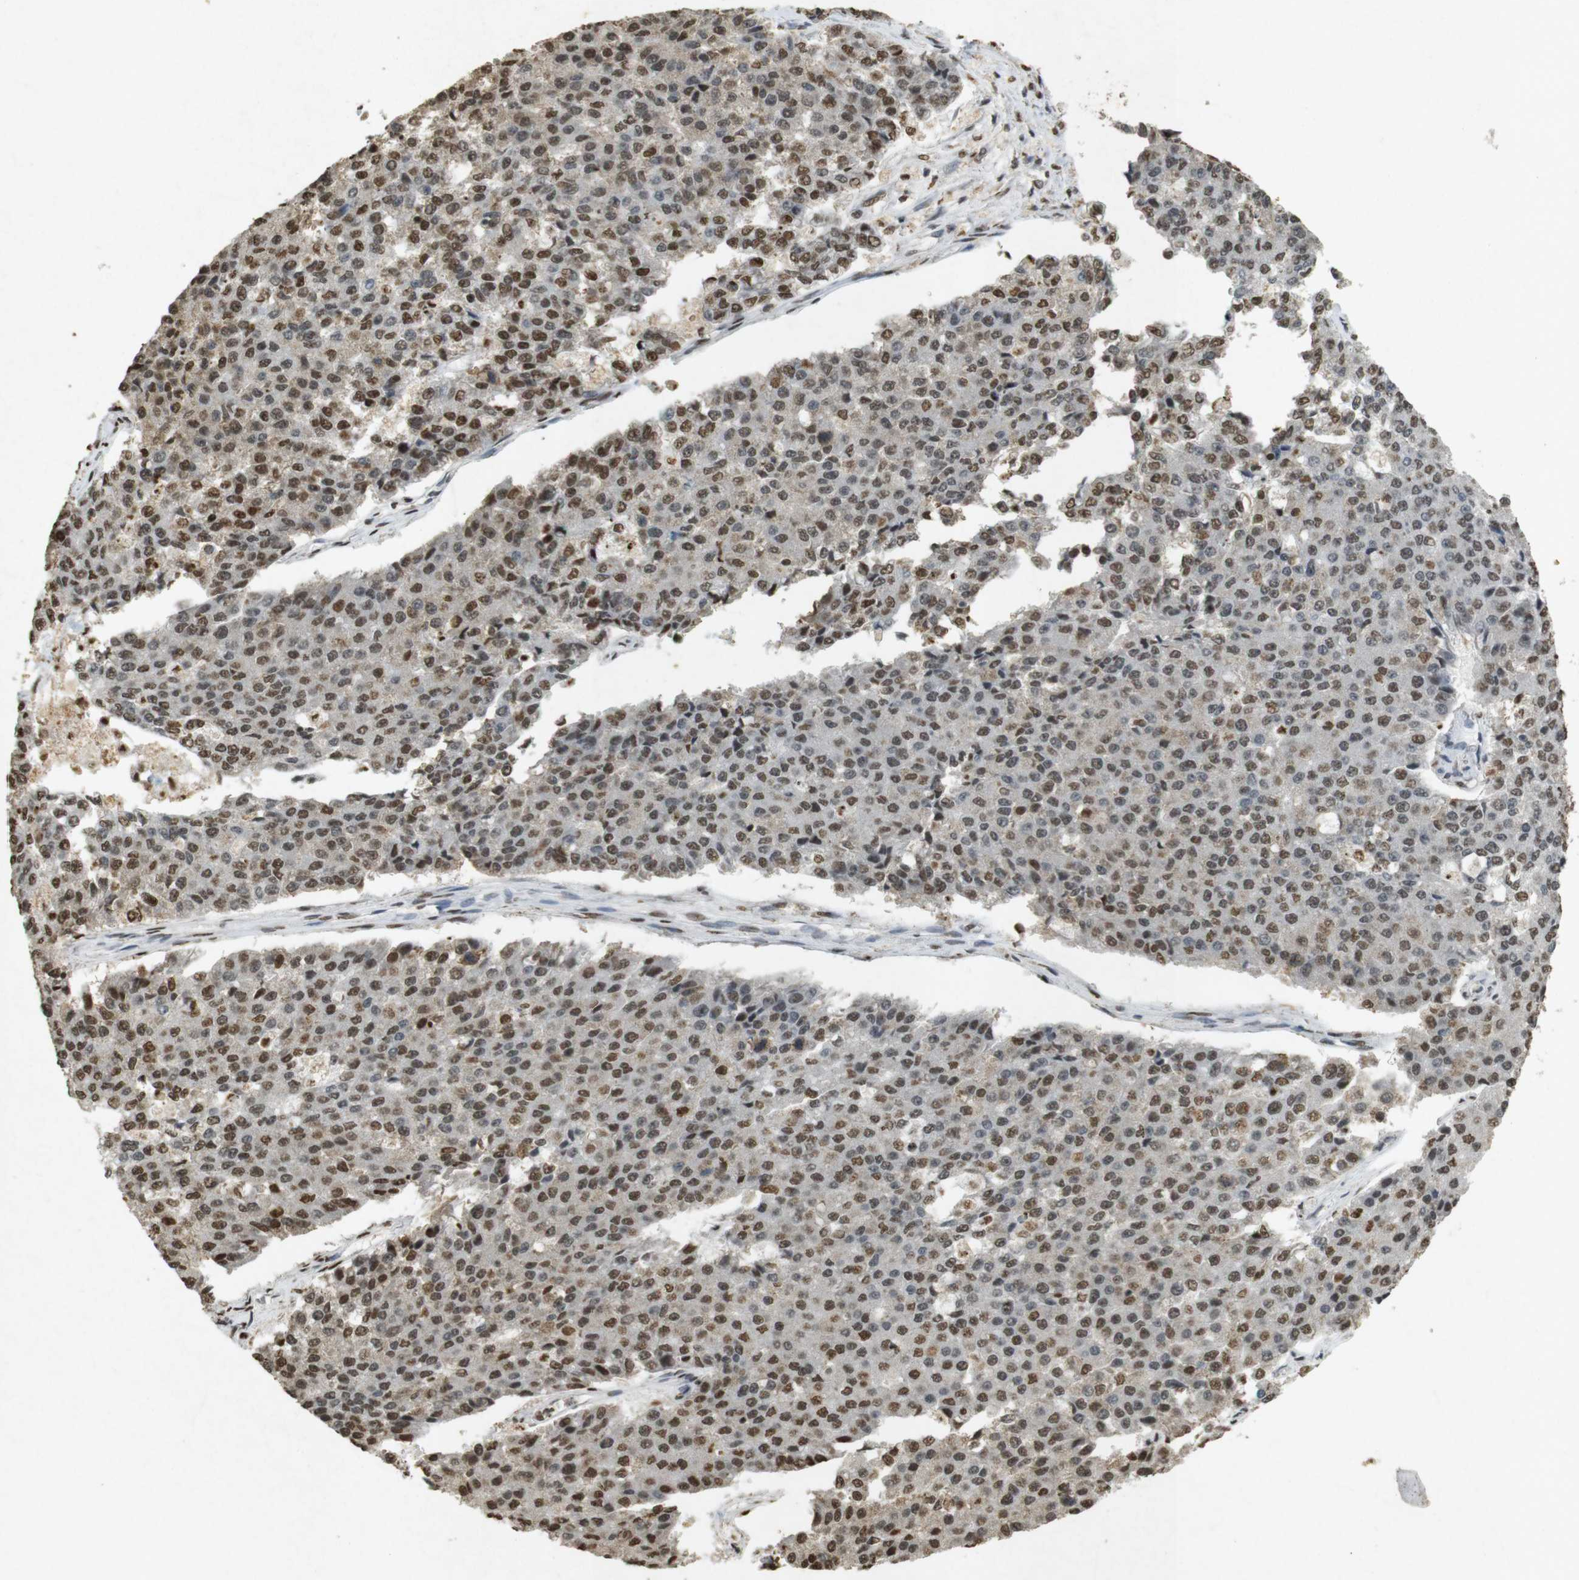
{"staining": {"intensity": "moderate", "quantity": ">75%", "location": "nuclear"}, "tissue": "pancreatic cancer", "cell_type": "Tumor cells", "image_type": "cancer", "snomed": [{"axis": "morphology", "description": "Adenocarcinoma, NOS"}, {"axis": "topography", "description": "Pancreas"}], "caption": "Moderate nuclear expression is present in about >75% of tumor cells in pancreatic cancer.", "gene": "GATA4", "patient": {"sex": "male", "age": 50}}